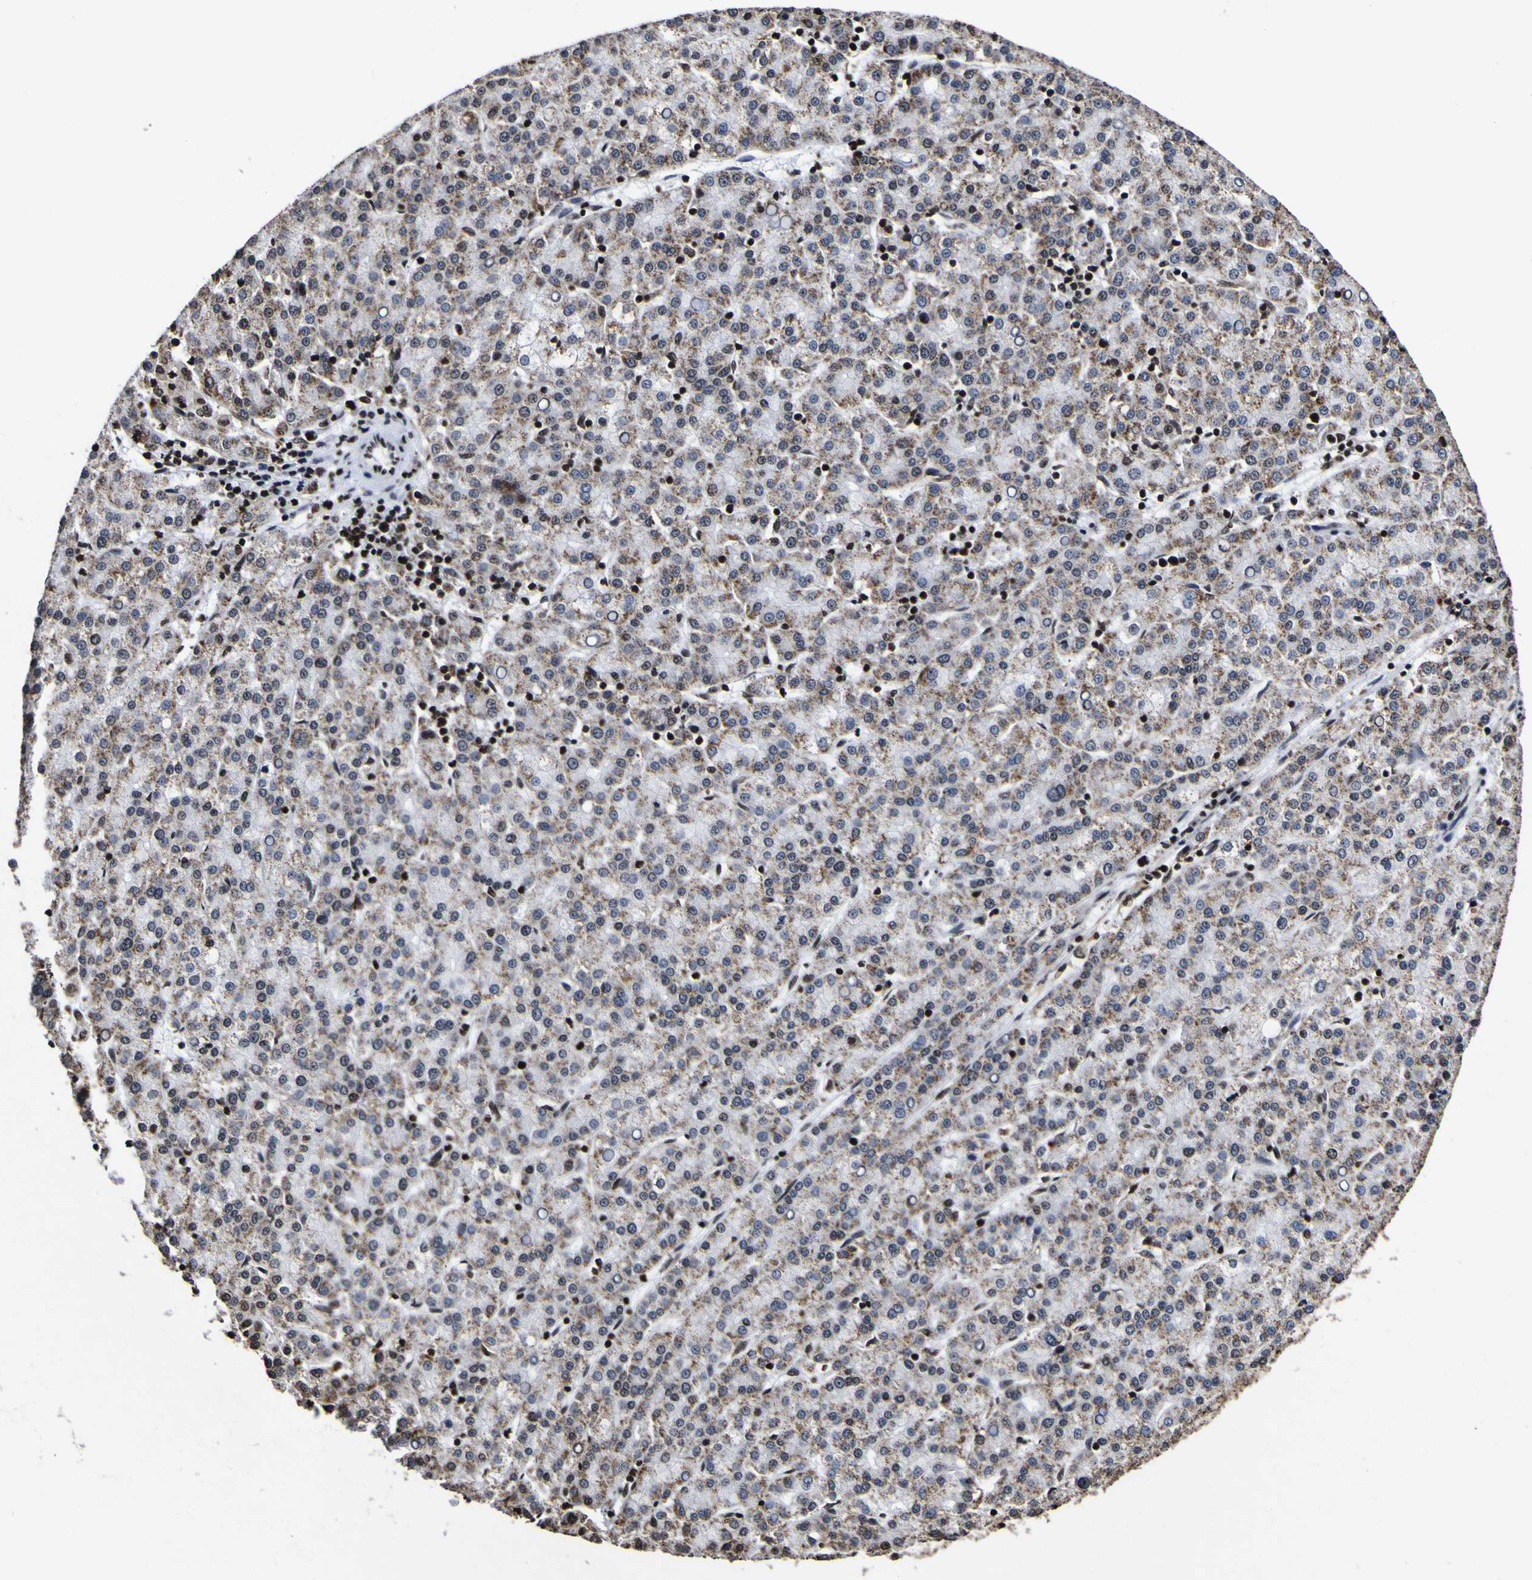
{"staining": {"intensity": "strong", "quantity": "<25%", "location": "cytoplasmic/membranous,nuclear"}, "tissue": "liver cancer", "cell_type": "Tumor cells", "image_type": "cancer", "snomed": [{"axis": "morphology", "description": "Carcinoma, Hepatocellular, NOS"}, {"axis": "topography", "description": "Liver"}], "caption": "Protein expression analysis of human liver cancer reveals strong cytoplasmic/membranous and nuclear staining in approximately <25% of tumor cells.", "gene": "PIAS1", "patient": {"sex": "female", "age": 58}}